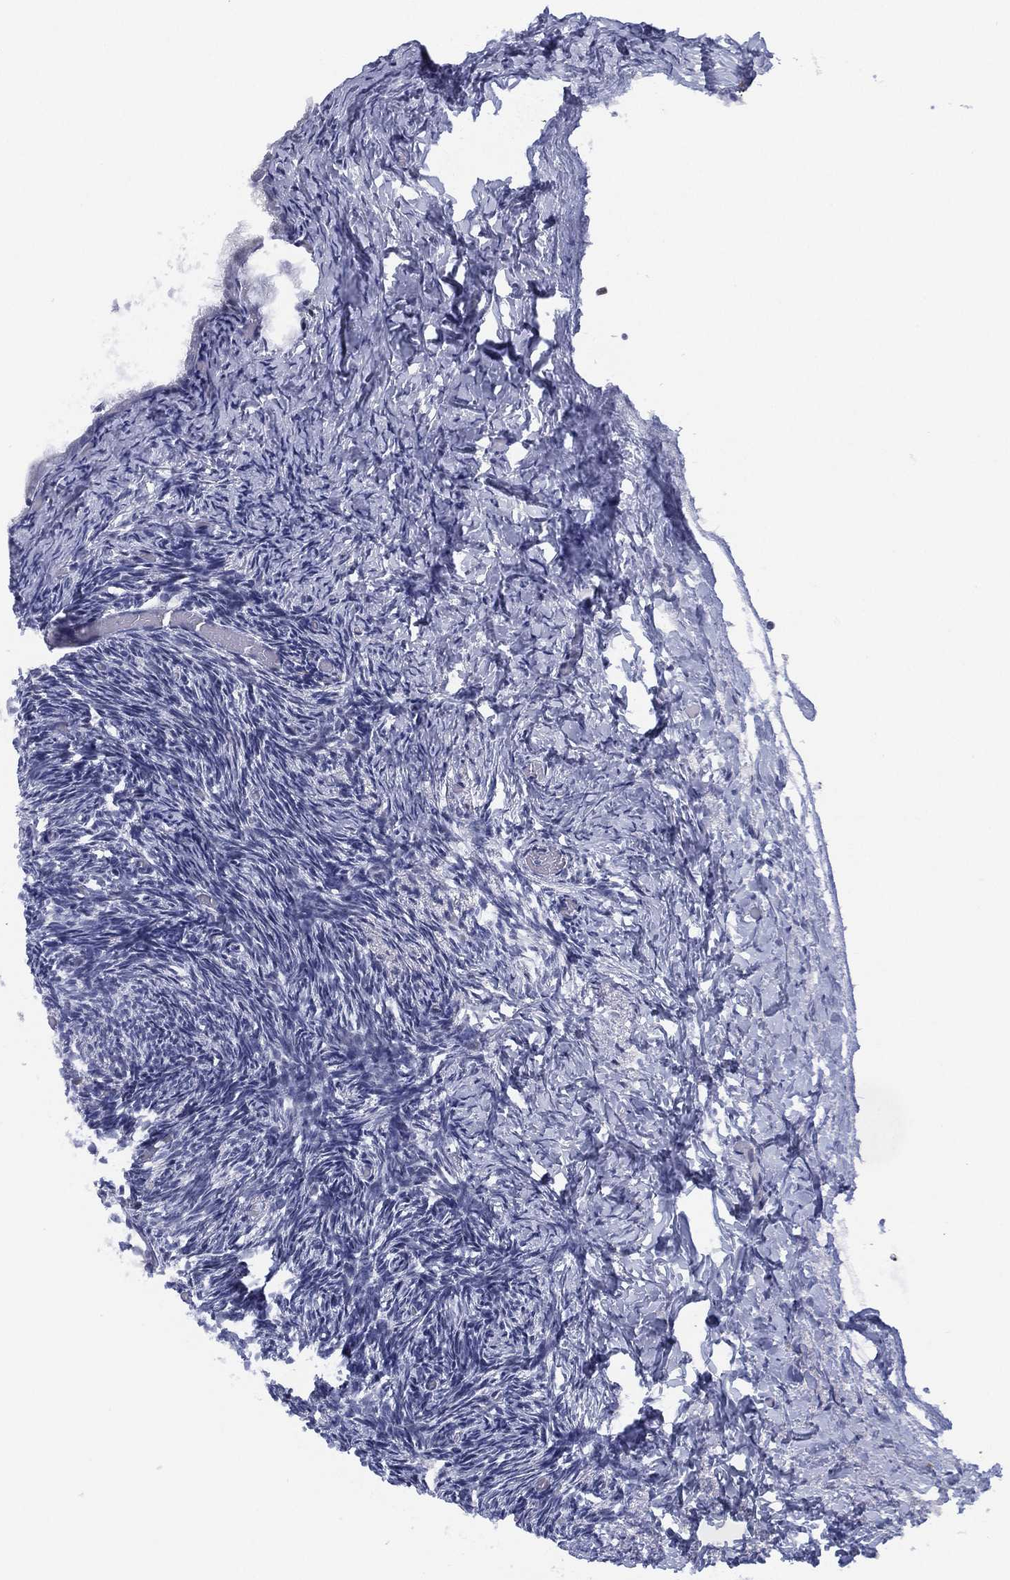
{"staining": {"intensity": "negative", "quantity": "none", "location": "none"}, "tissue": "ovary", "cell_type": "Ovarian stroma cells", "image_type": "normal", "snomed": [{"axis": "morphology", "description": "Normal tissue, NOS"}, {"axis": "topography", "description": "Ovary"}], "caption": "IHC micrograph of normal ovary: human ovary stained with DAB (3,3'-diaminobenzidine) demonstrates no significant protein staining in ovarian stroma cells.", "gene": "SLC4A4", "patient": {"sex": "female", "age": 39}}